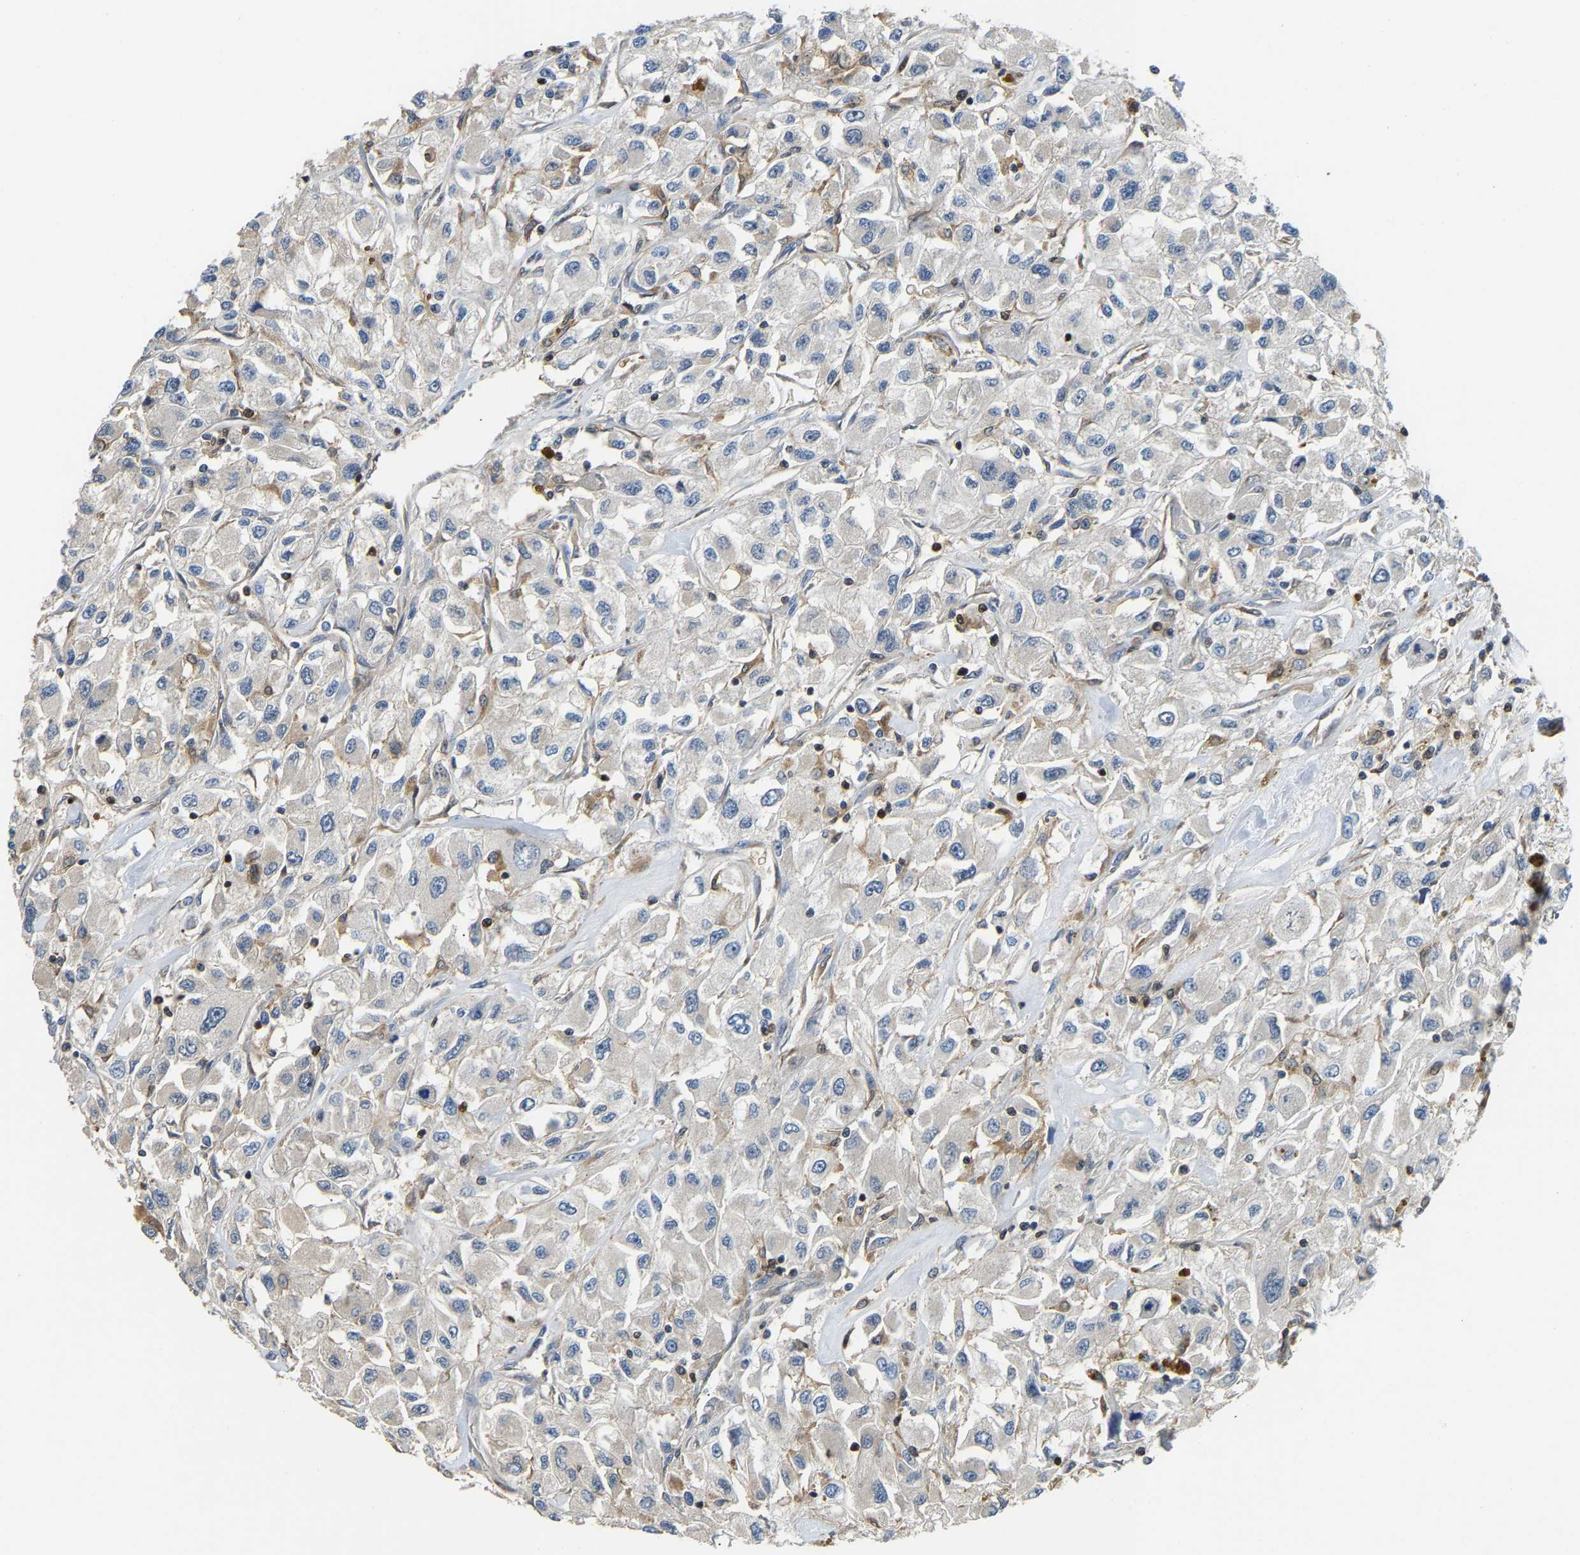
{"staining": {"intensity": "weak", "quantity": "<25%", "location": "cytoplasmic/membranous"}, "tissue": "renal cancer", "cell_type": "Tumor cells", "image_type": "cancer", "snomed": [{"axis": "morphology", "description": "Adenocarcinoma, NOS"}, {"axis": "topography", "description": "Kidney"}], "caption": "Renal cancer was stained to show a protein in brown. There is no significant staining in tumor cells.", "gene": "GIMAP7", "patient": {"sex": "female", "age": 52}}